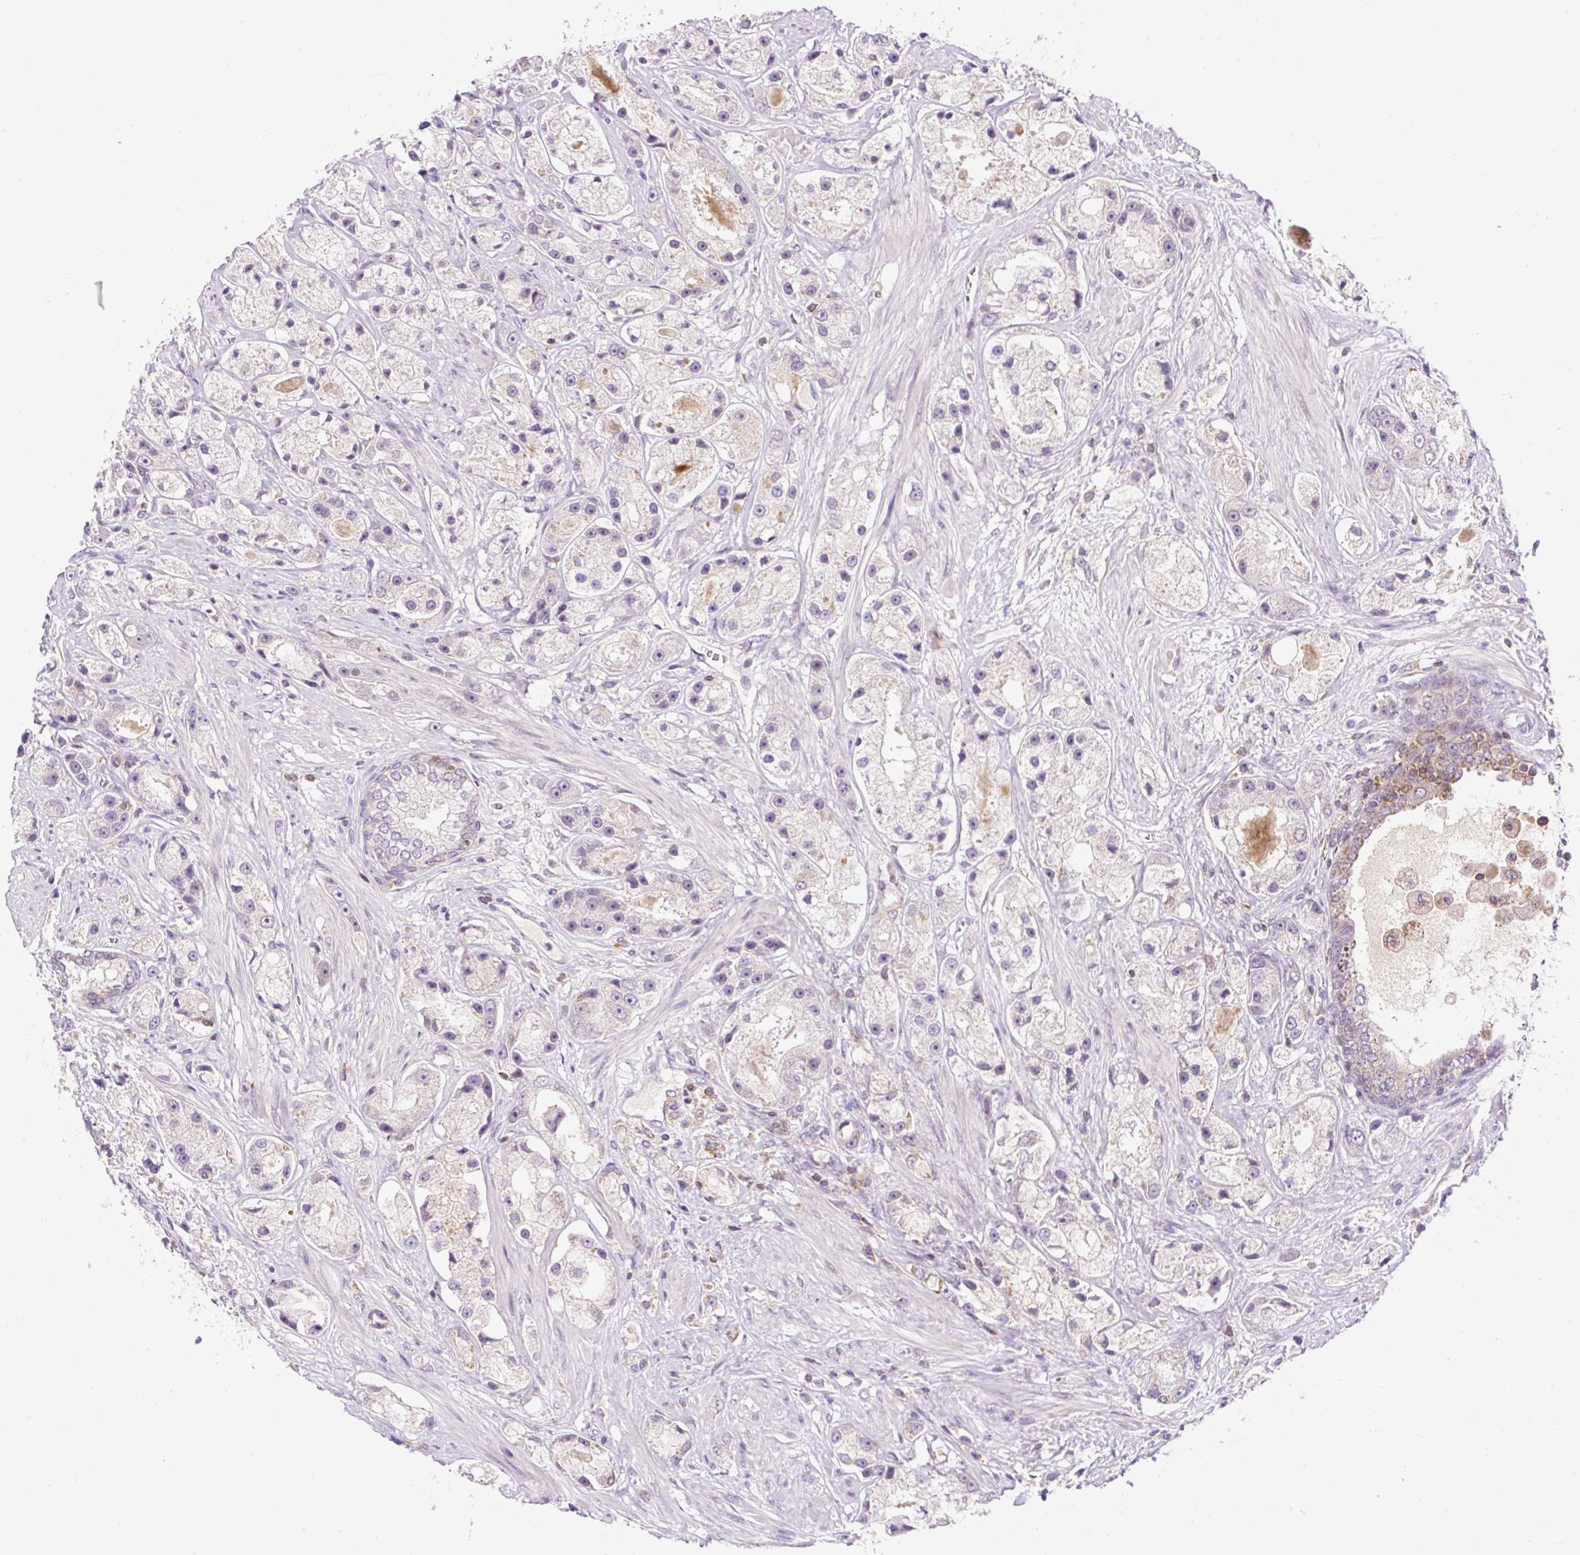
{"staining": {"intensity": "weak", "quantity": "<25%", "location": "cytoplasmic/membranous"}, "tissue": "prostate cancer", "cell_type": "Tumor cells", "image_type": "cancer", "snomed": [{"axis": "morphology", "description": "Adenocarcinoma, High grade"}, {"axis": "topography", "description": "Prostate"}], "caption": "A micrograph of human prostate cancer is negative for staining in tumor cells.", "gene": "CARD11", "patient": {"sex": "male", "age": 67}}